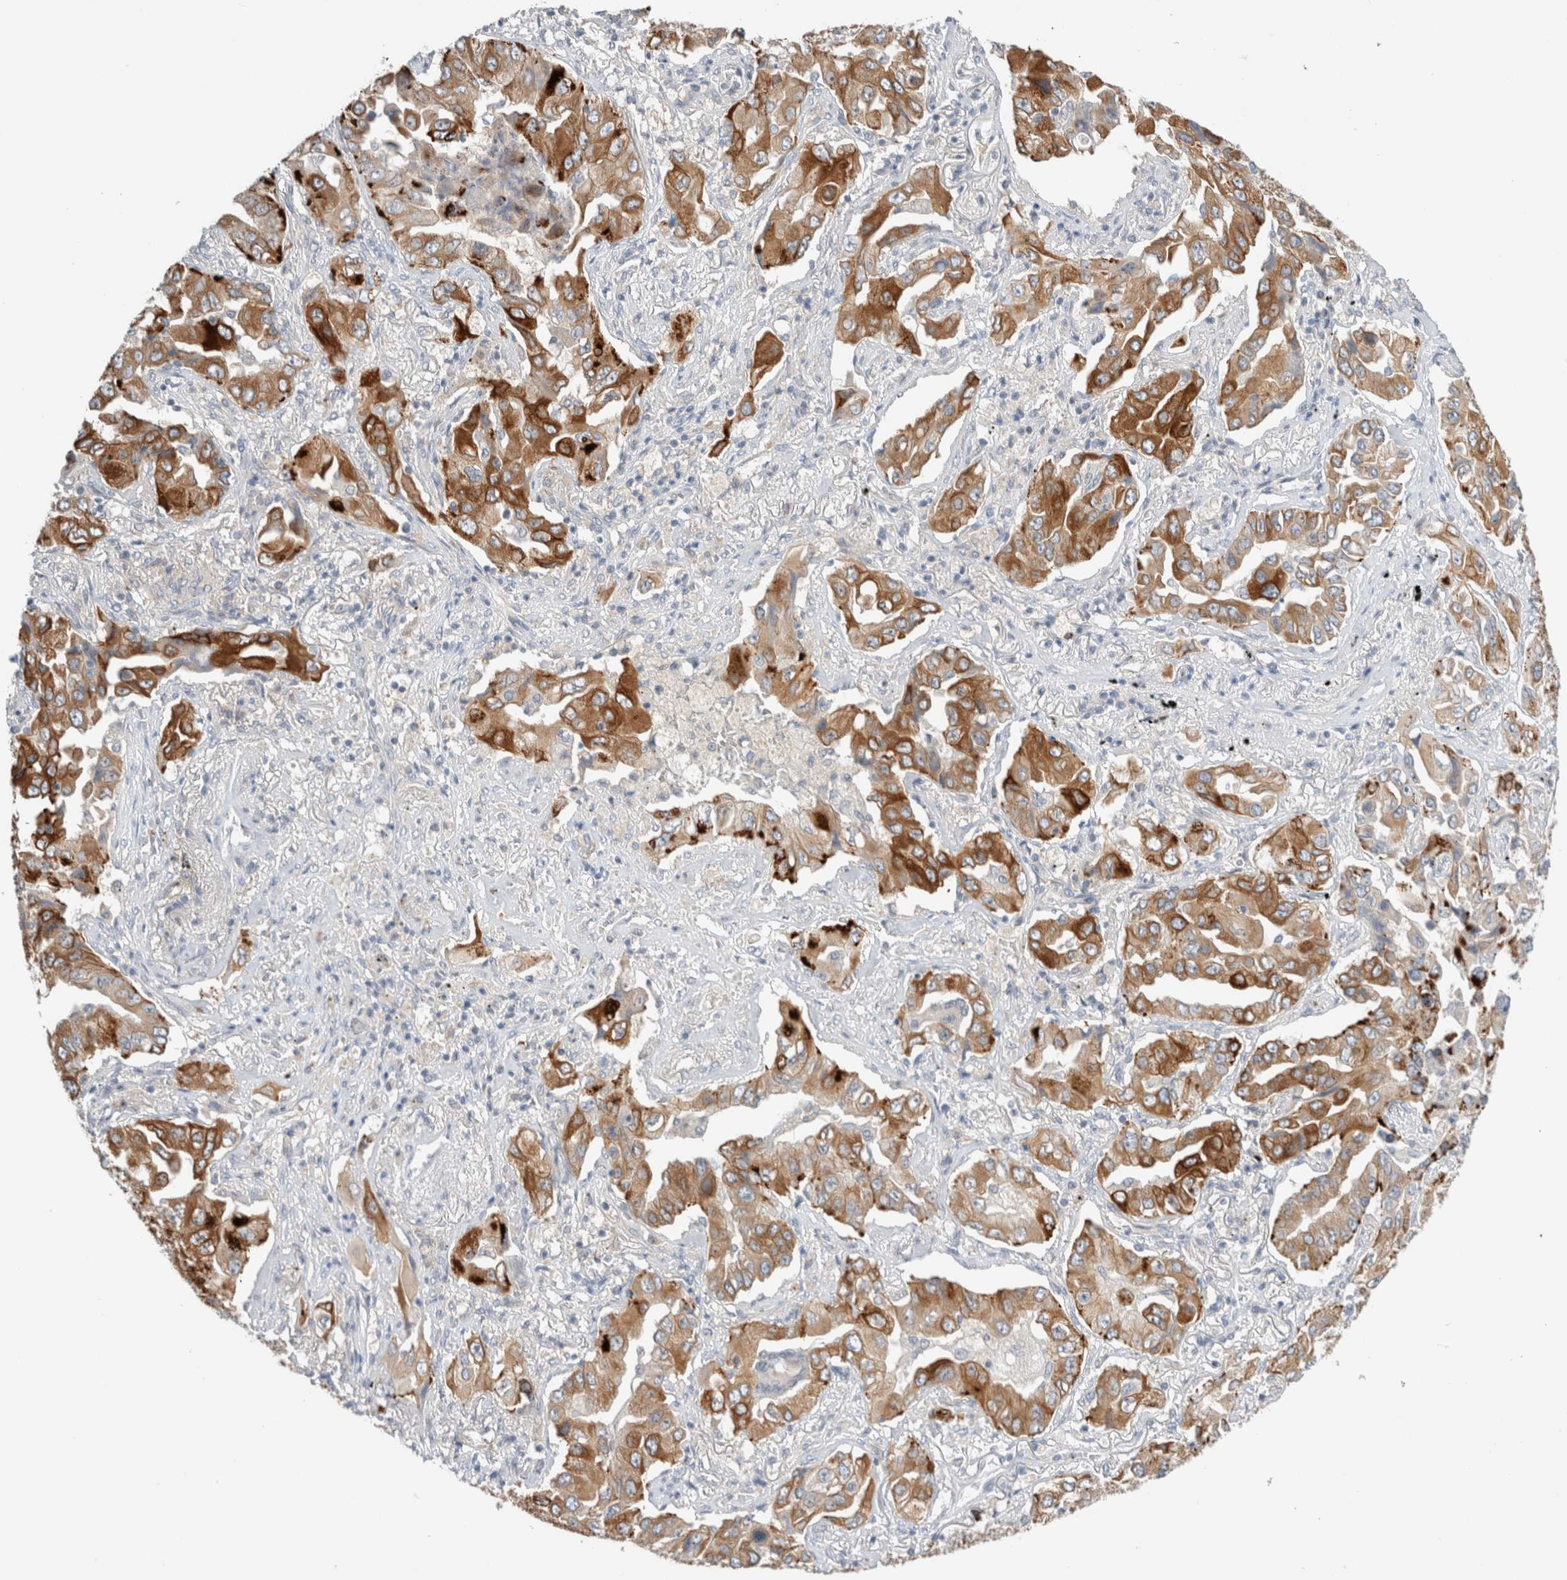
{"staining": {"intensity": "moderate", "quantity": ">75%", "location": "cytoplasmic/membranous"}, "tissue": "lung cancer", "cell_type": "Tumor cells", "image_type": "cancer", "snomed": [{"axis": "morphology", "description": "Adenocarcinoma, NOS"}, {"axis": "topography", "description": "Lung"}], "caption": "Brown immunohistochemical staining in lung adenocarcinoma displays moderate cytoplasmic/membranous staining in approximately >75% of tumor cells. The staining was performed using DAB (3,3'-diaminobenzidine) to visualize the protein expression in brown, while the nuclei were stained in blue with hematoxylin (Magnification: 20x).", "gene": "SDR16C5", "patient": {"sex": "female", "age": 65}}